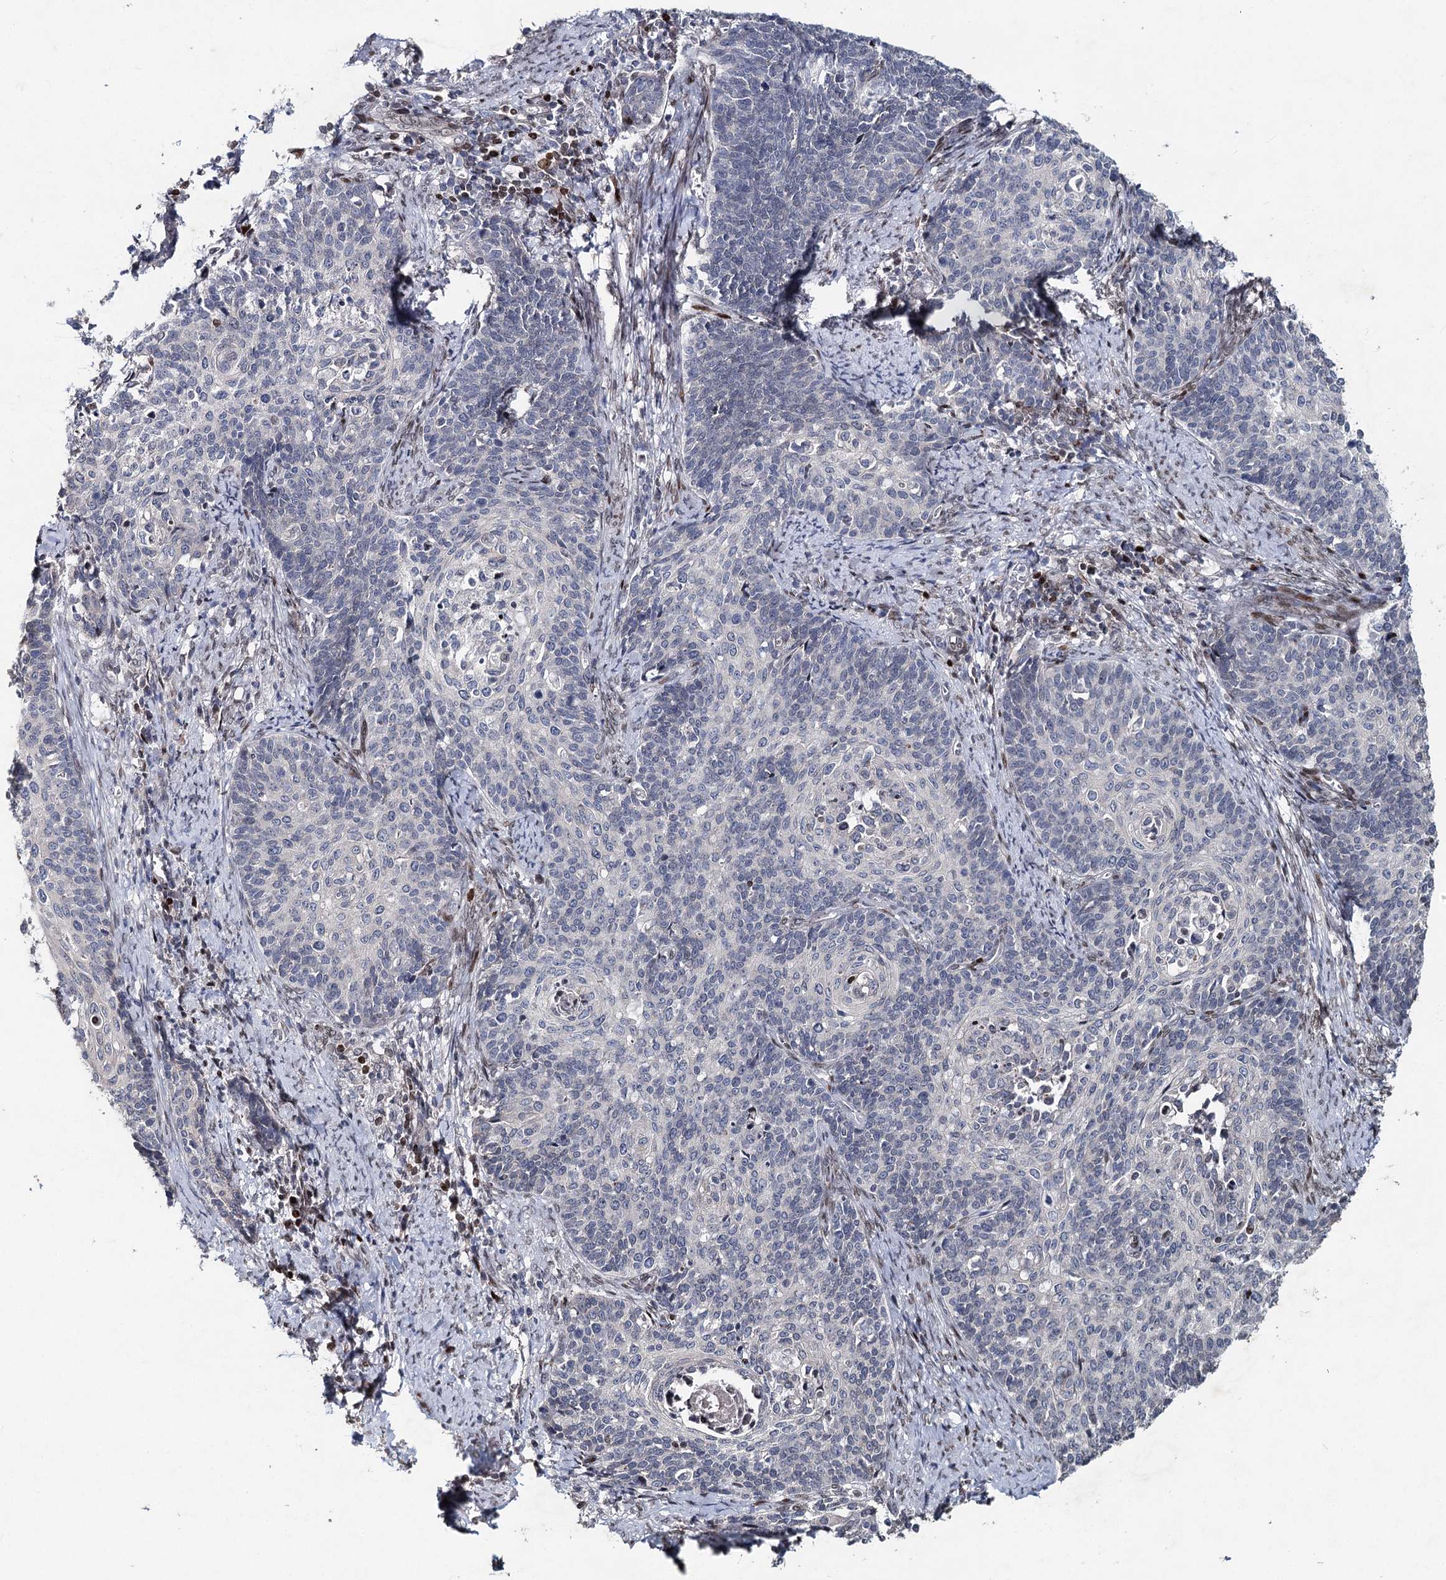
{"staining": {"intensity": "negative", "quantity": "none", "location": "none"}, "tissue": "cervical cancer", "cell_type": "Tumor cells", "image_type": "cancer", "snomed": [{"axis": "morphology", "description": "Squamous cell carcinoma, NOS"}, {"axis": "topography", "description": "Cervix"}], "caption": "Protein analysis of cervical squamous cell carcinoma shows no significant staining in tumor cells.", "gene": "FRMD4A", "patient": {"sex": "female", "age": 39}}